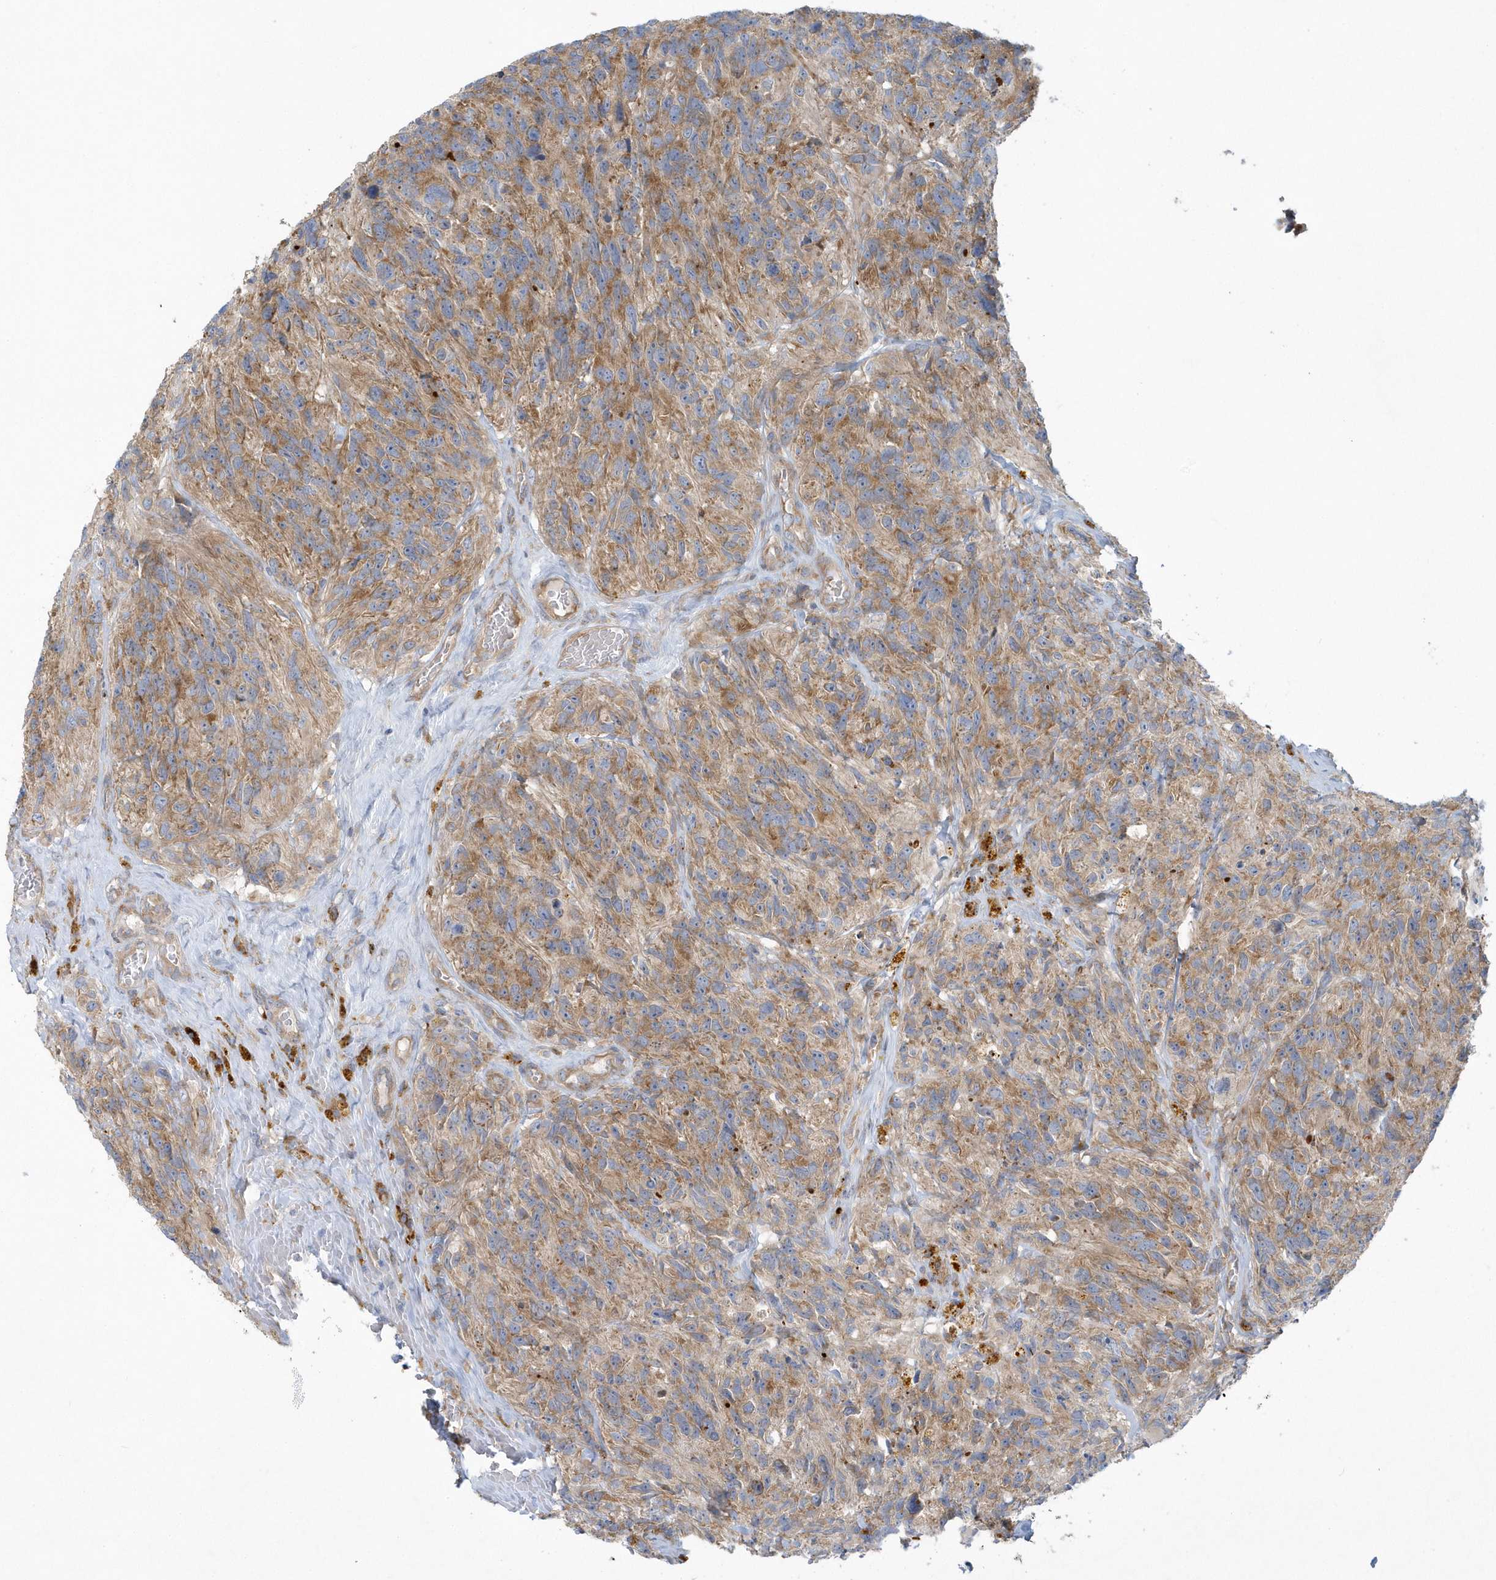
{"staining": {"intensity": "weak", "quantity": "25%-75%", "location": "cytoplasmic/membranous"}, "tissue": "glioma", "cell_type": "Tumor cells", "image_type": "cancer", "snomed": [{"axis": "morphology", "description": "Glioma, malignant, High grade"}, {"axis": "topography", "description": "Brain"}], "caption": "Immunohistochemistry of glioma displays low levels of weak cytoplasmic/membranous staining in about 25%-75% of tumor cells.", "gene": "CNOT10", "patient": {"sex": "male", "age": 69}}